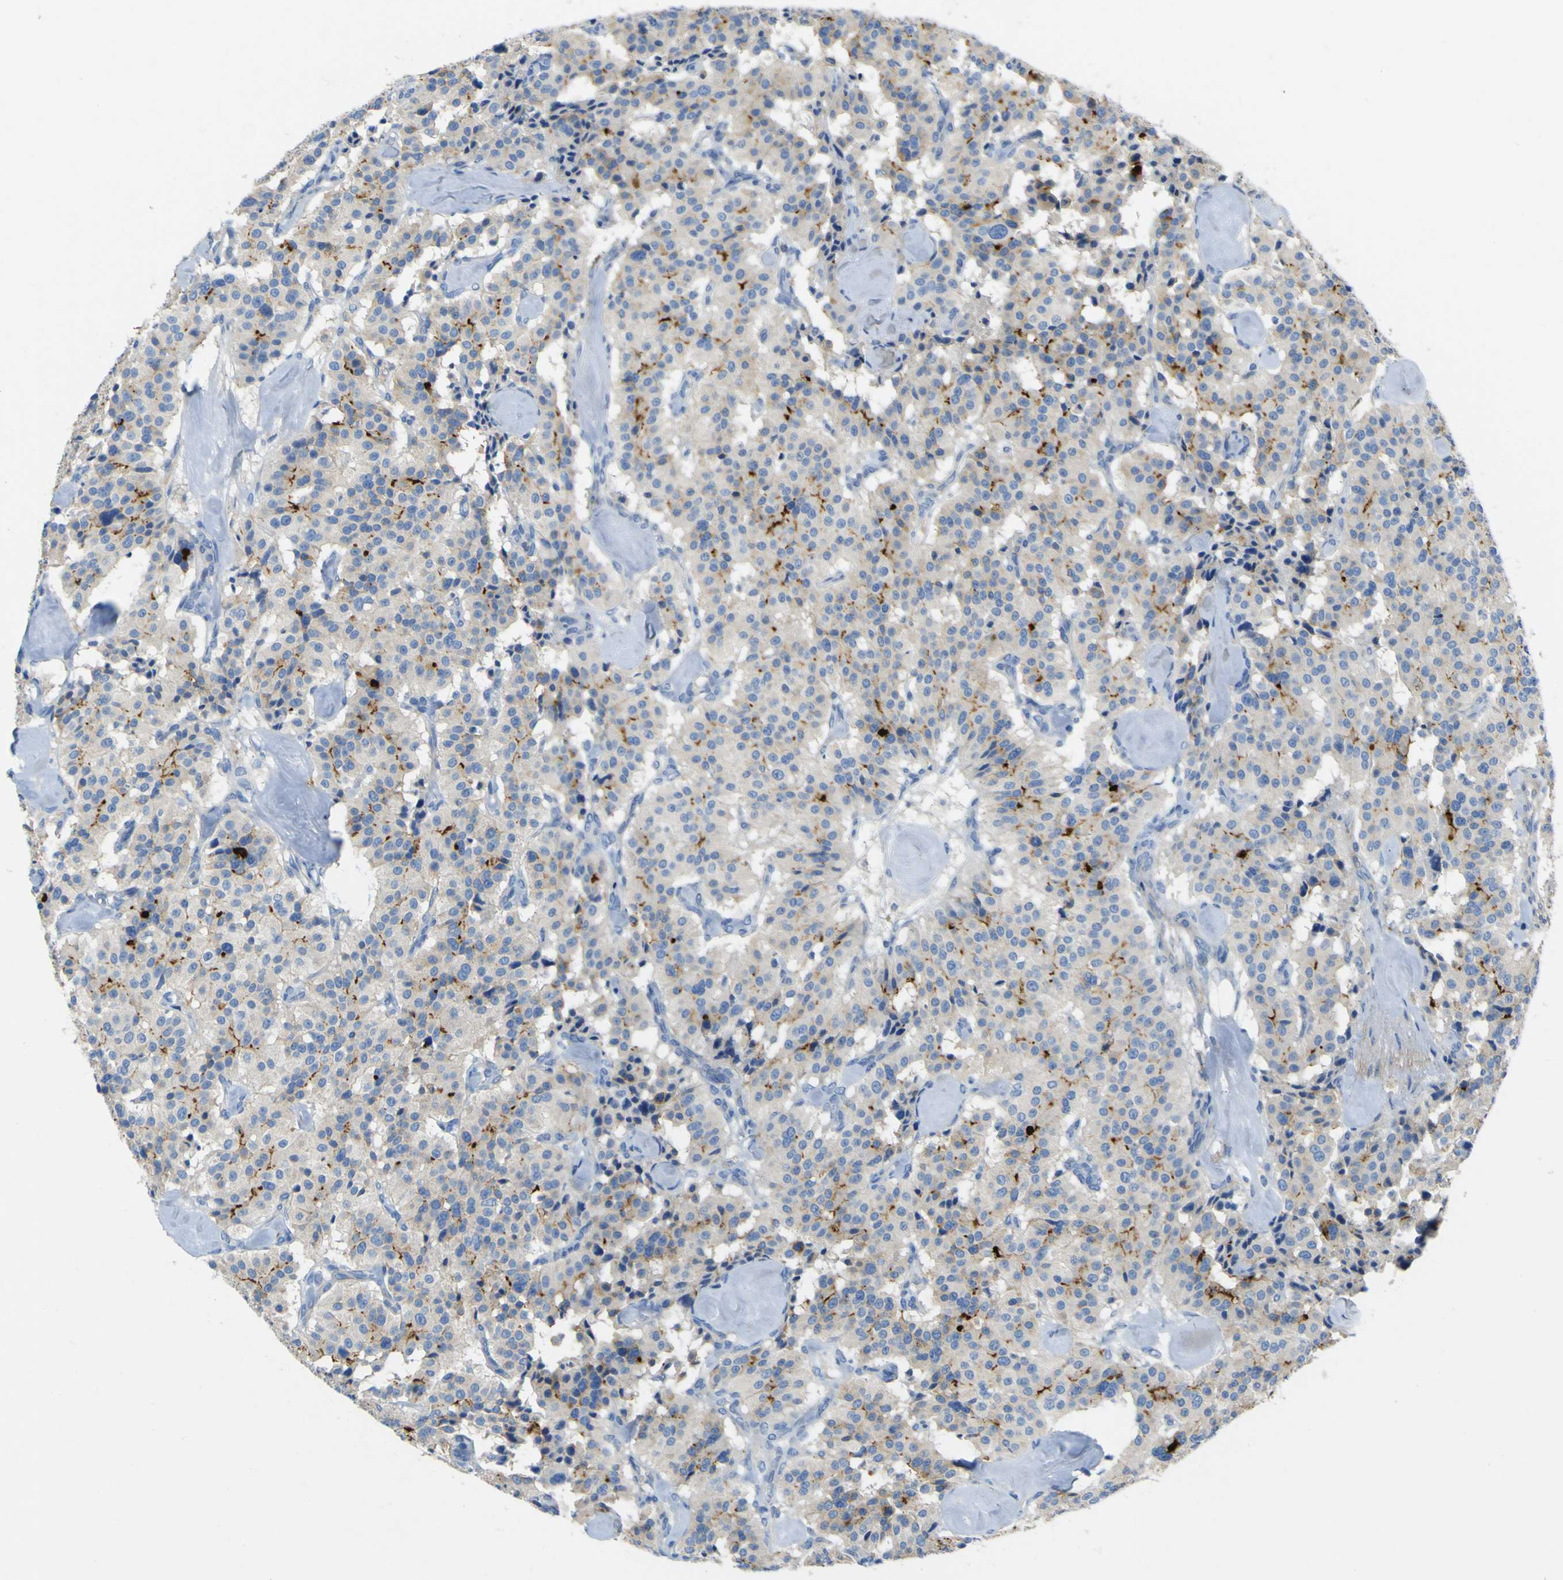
{"staining": {"intensity": "moderate", "quantity": "25%-75%", "location": "cytoplasmic/membranous"}, "tissue": "carcinoid", "cell_type": "Tumor cells", "image_type": "cancer", "snomed": [{"axis": "morphology", "description": "Carcinoid, malignant, NOS"}, {"axis": "topography", "description": "Lung"}], "caption": "Immunohistochemistry (IHC) micrograph of neoplastic tissue: human carcinoid stained using immunohistochemistry (IHC) reveals medium levels of moderate protein expression localized specifically in the cytoplasmic/membranous of tumor cells, appearing as a cytoplasmic/membranous brown color.", "gene": "OGN", "patient": {"sex": "male", "age": 30}}